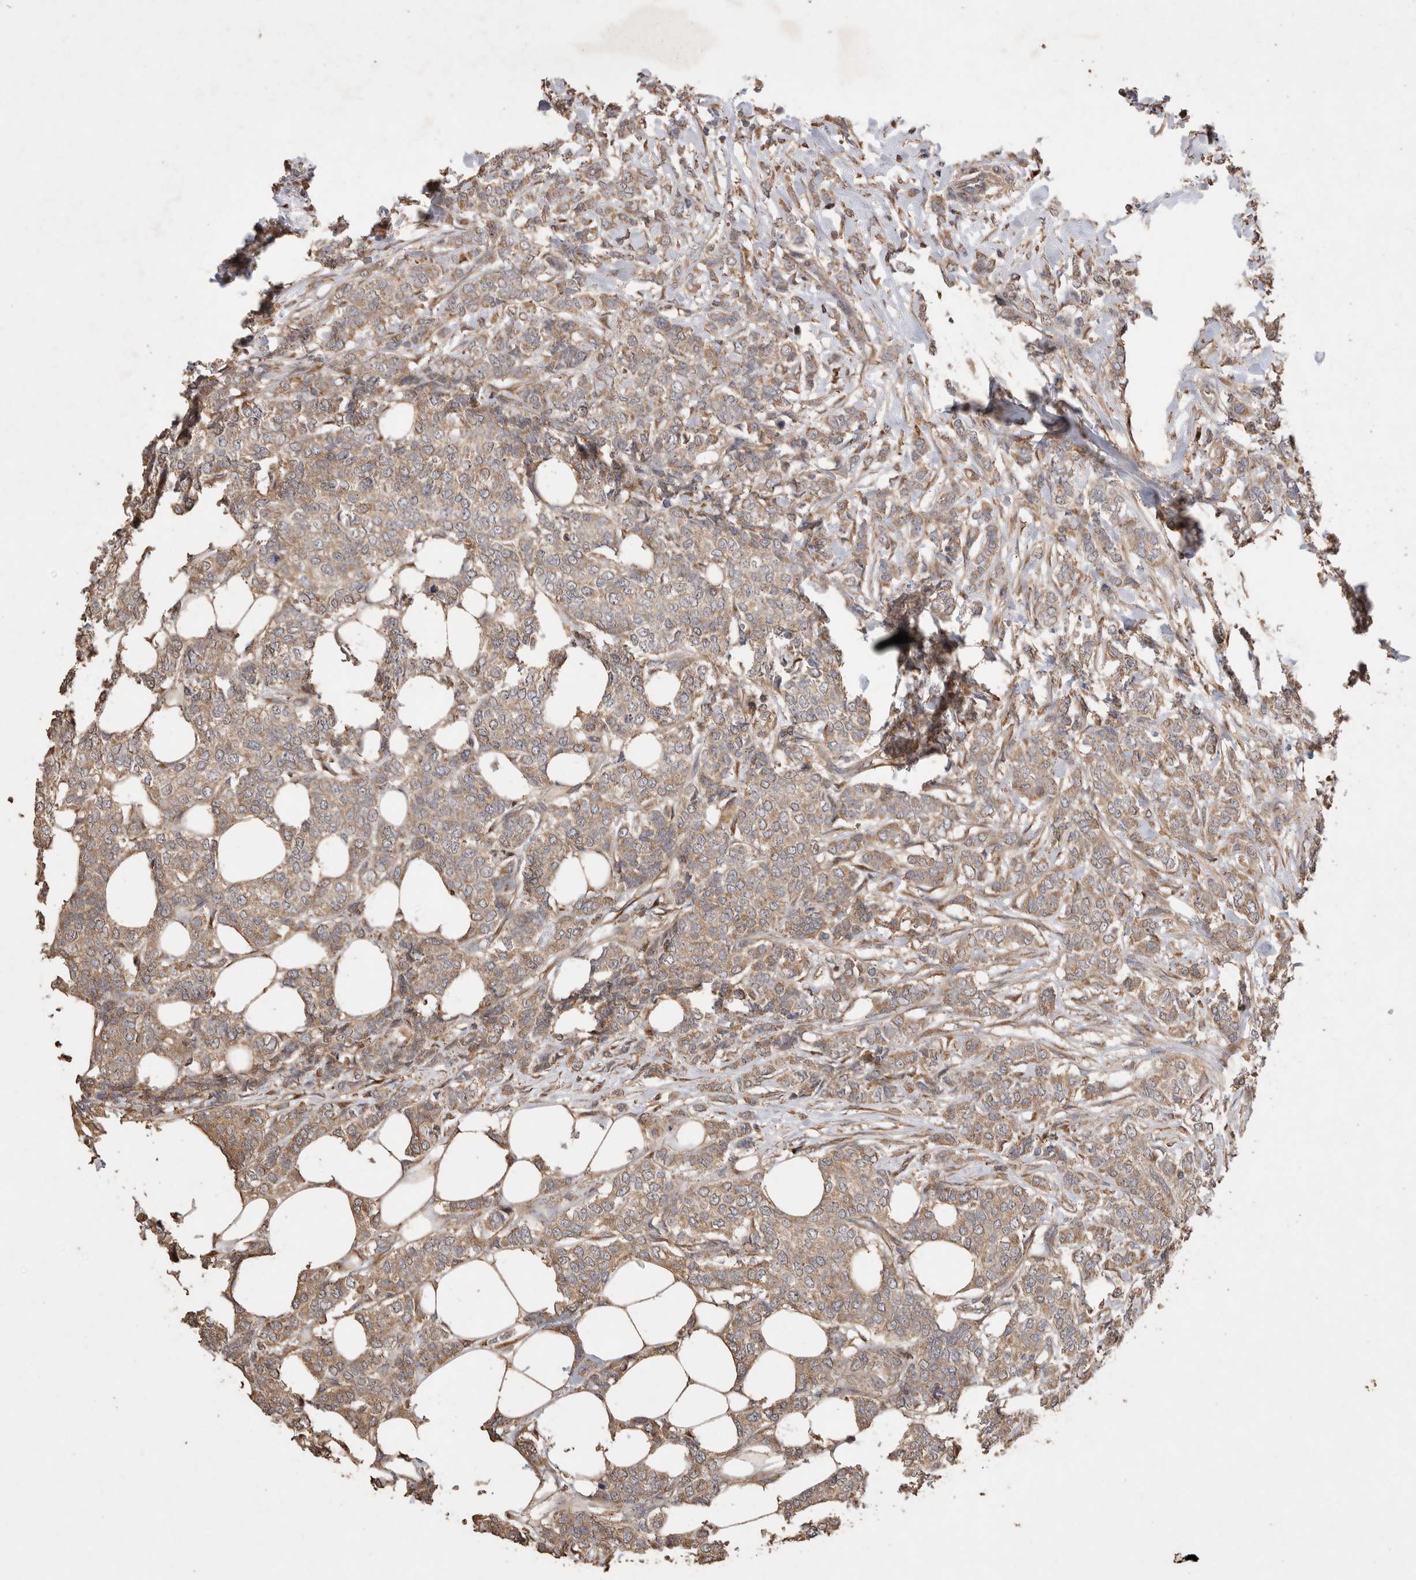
{"staining": {"intensity": "weak", "quantity": ">75%", "location": "cytoplasmic/membranous"}, "tissue": "breast cancer", "cell_type": "Tumor cells", "image_type": "cancer", "snomed": [{"axis": "morphology", "description": "Lobular carcinoma"}, {"axis": "topography", "description": "Skin"}, {"axis": "topography", "description": "Breast"}], "caption": "Immunohistochemistry (IHC) image of neoplastic tissue: breast lobular carcinoma stained using IHC displays low levels of weak protein expression localized specifically in the cytoplasmic/membranous of tumor cells, appearing as a cytoplasmic/membranous brown color.", "gene": "SNX31", "patient": {"sex": "female", "age": 46}}